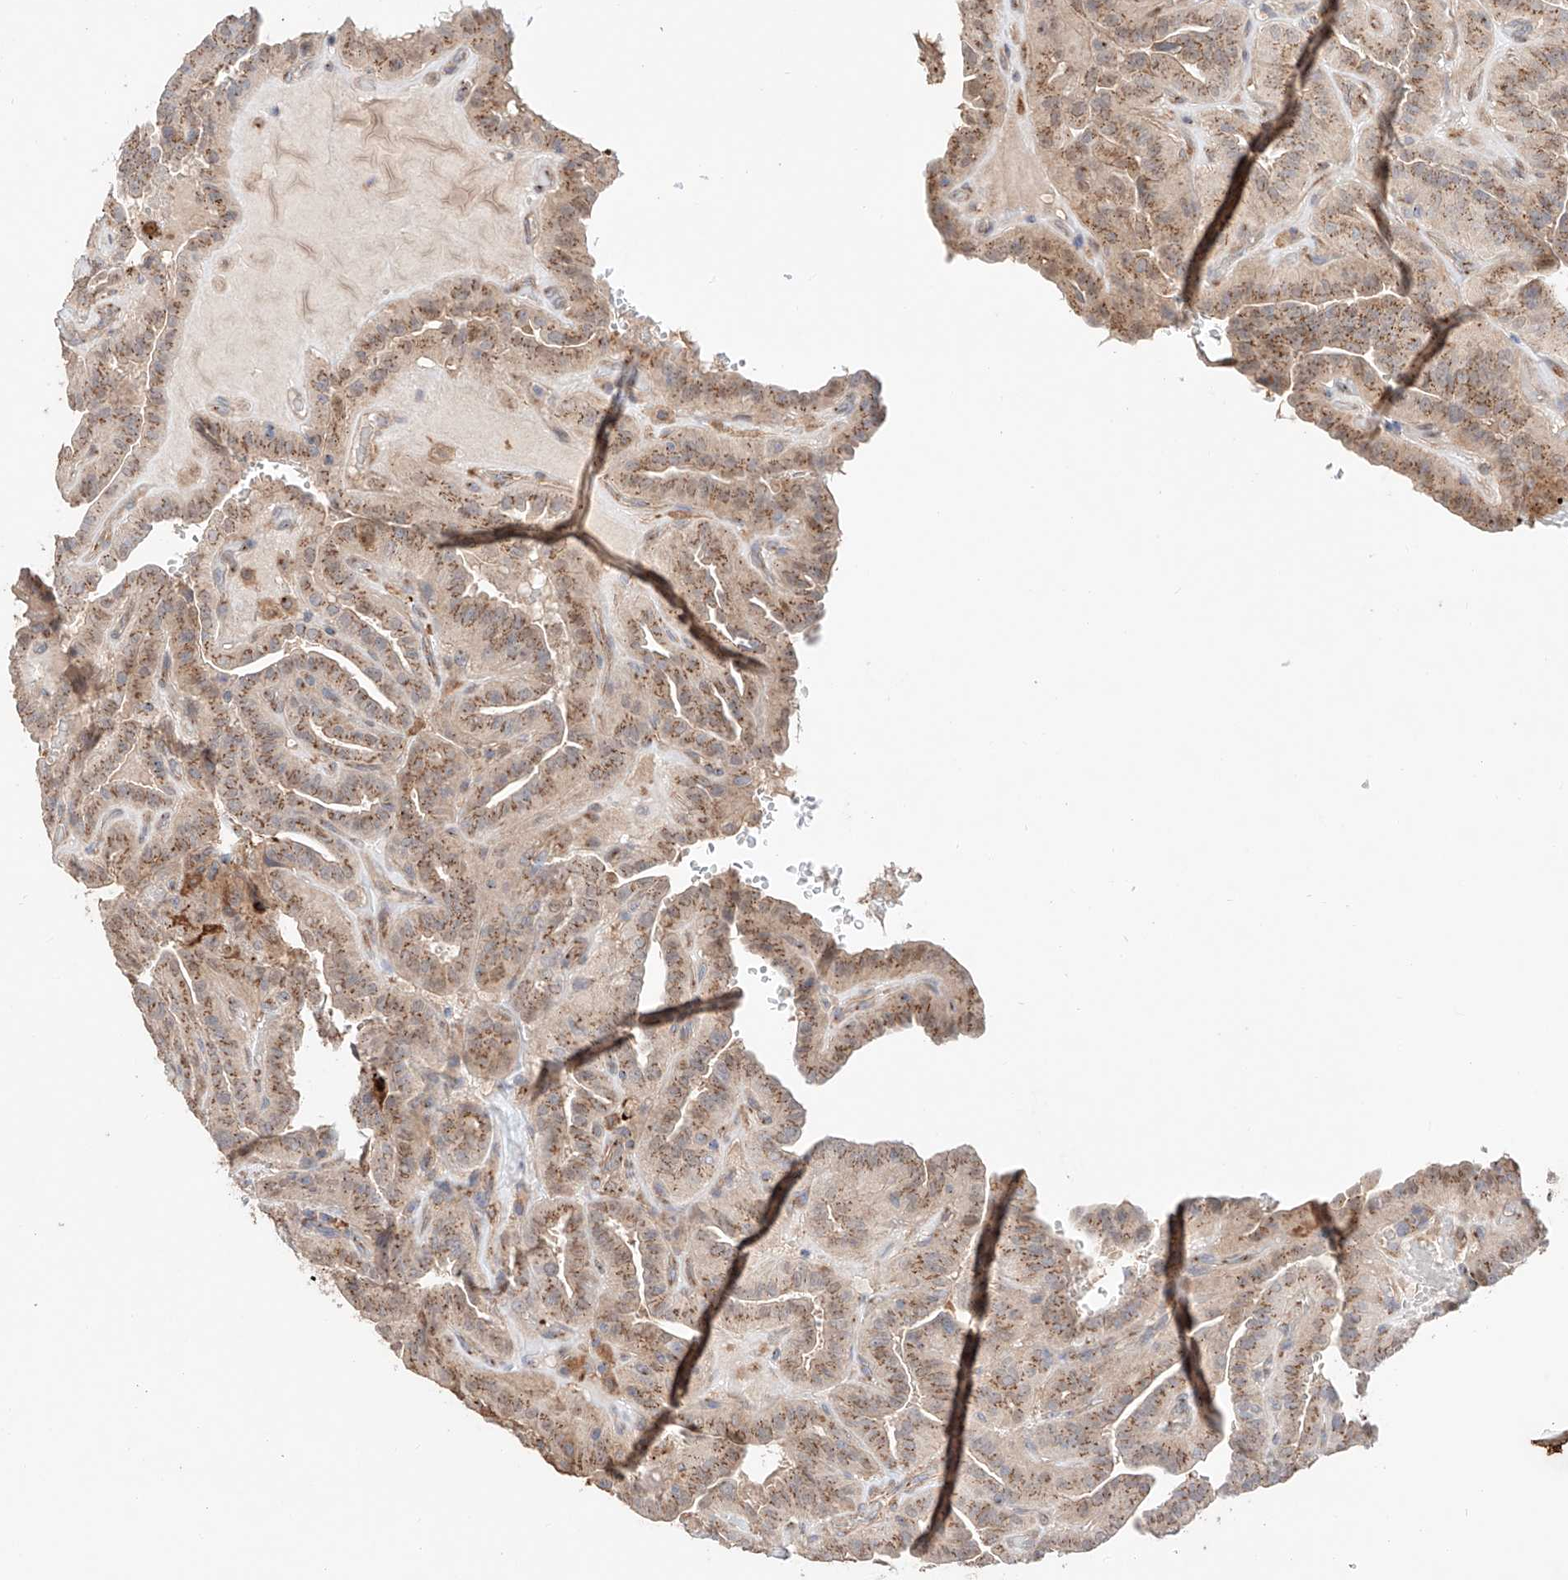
{"staining": {"intensity": "moderate", "quantity": ">75%", "location": "cytoplasmic/membranous"}, "tissue": "thyroid cancer", "cell_type": "Tumor cells", "image_type": "cancer", "snomed": [{"axis": "morphology", "description": "Papillary adenocarcinoma, NOS"}, {"axis": "topography", "description": "Thyroid gland"}], "caption": "Brown immunohistochemical staining in human papillary adenocarcinoma (thyroid) shows moderate cytoplasmic/membranous staining in approximately >75% of tumor cells.", "gene": "MOSPD1", "patient": {"sex": "male", "age": 77}}